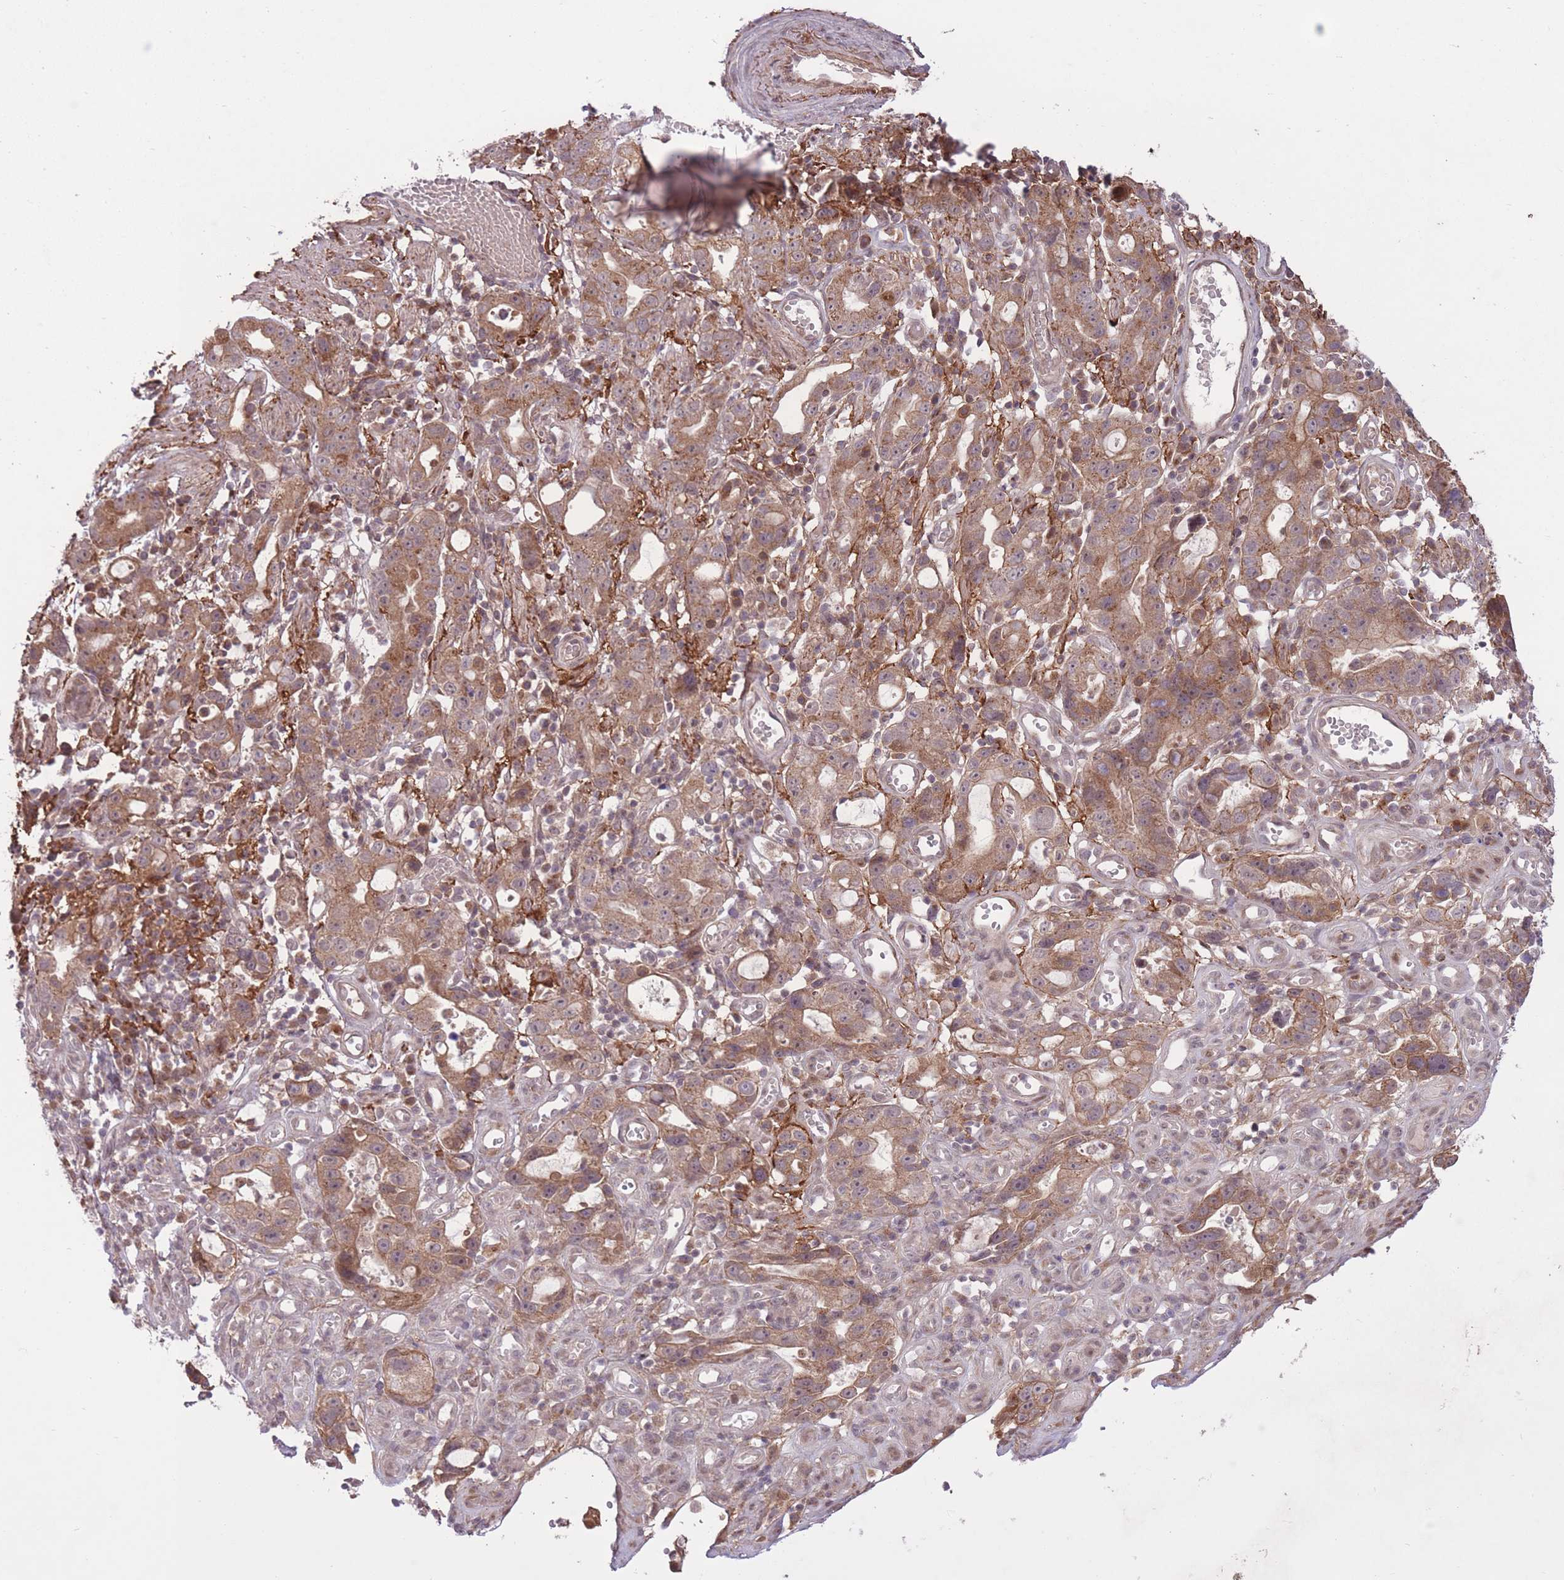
{"staining": {"intensity": "moderate", "quantity": ">75%", "location": "cytoplasmic/membranous"}, "tissue": "stomach cancer", "cell_type": "Tumor cells", "image_type": "cancer", "snomed": [{"axis": "morphology", "description": "Adenocarcinoma, NOS"}, {"axis": "topography", "description": "Stomach"}], "caption": "Brown immunohistochemical staining in adenocarcinoma (stomach) demonstrates moderate cytoplasmic/membranous staining in approximately >75% of tumor cells.", "gene": "ZNF391", "patient": {"sex": "male", "age": 55}}